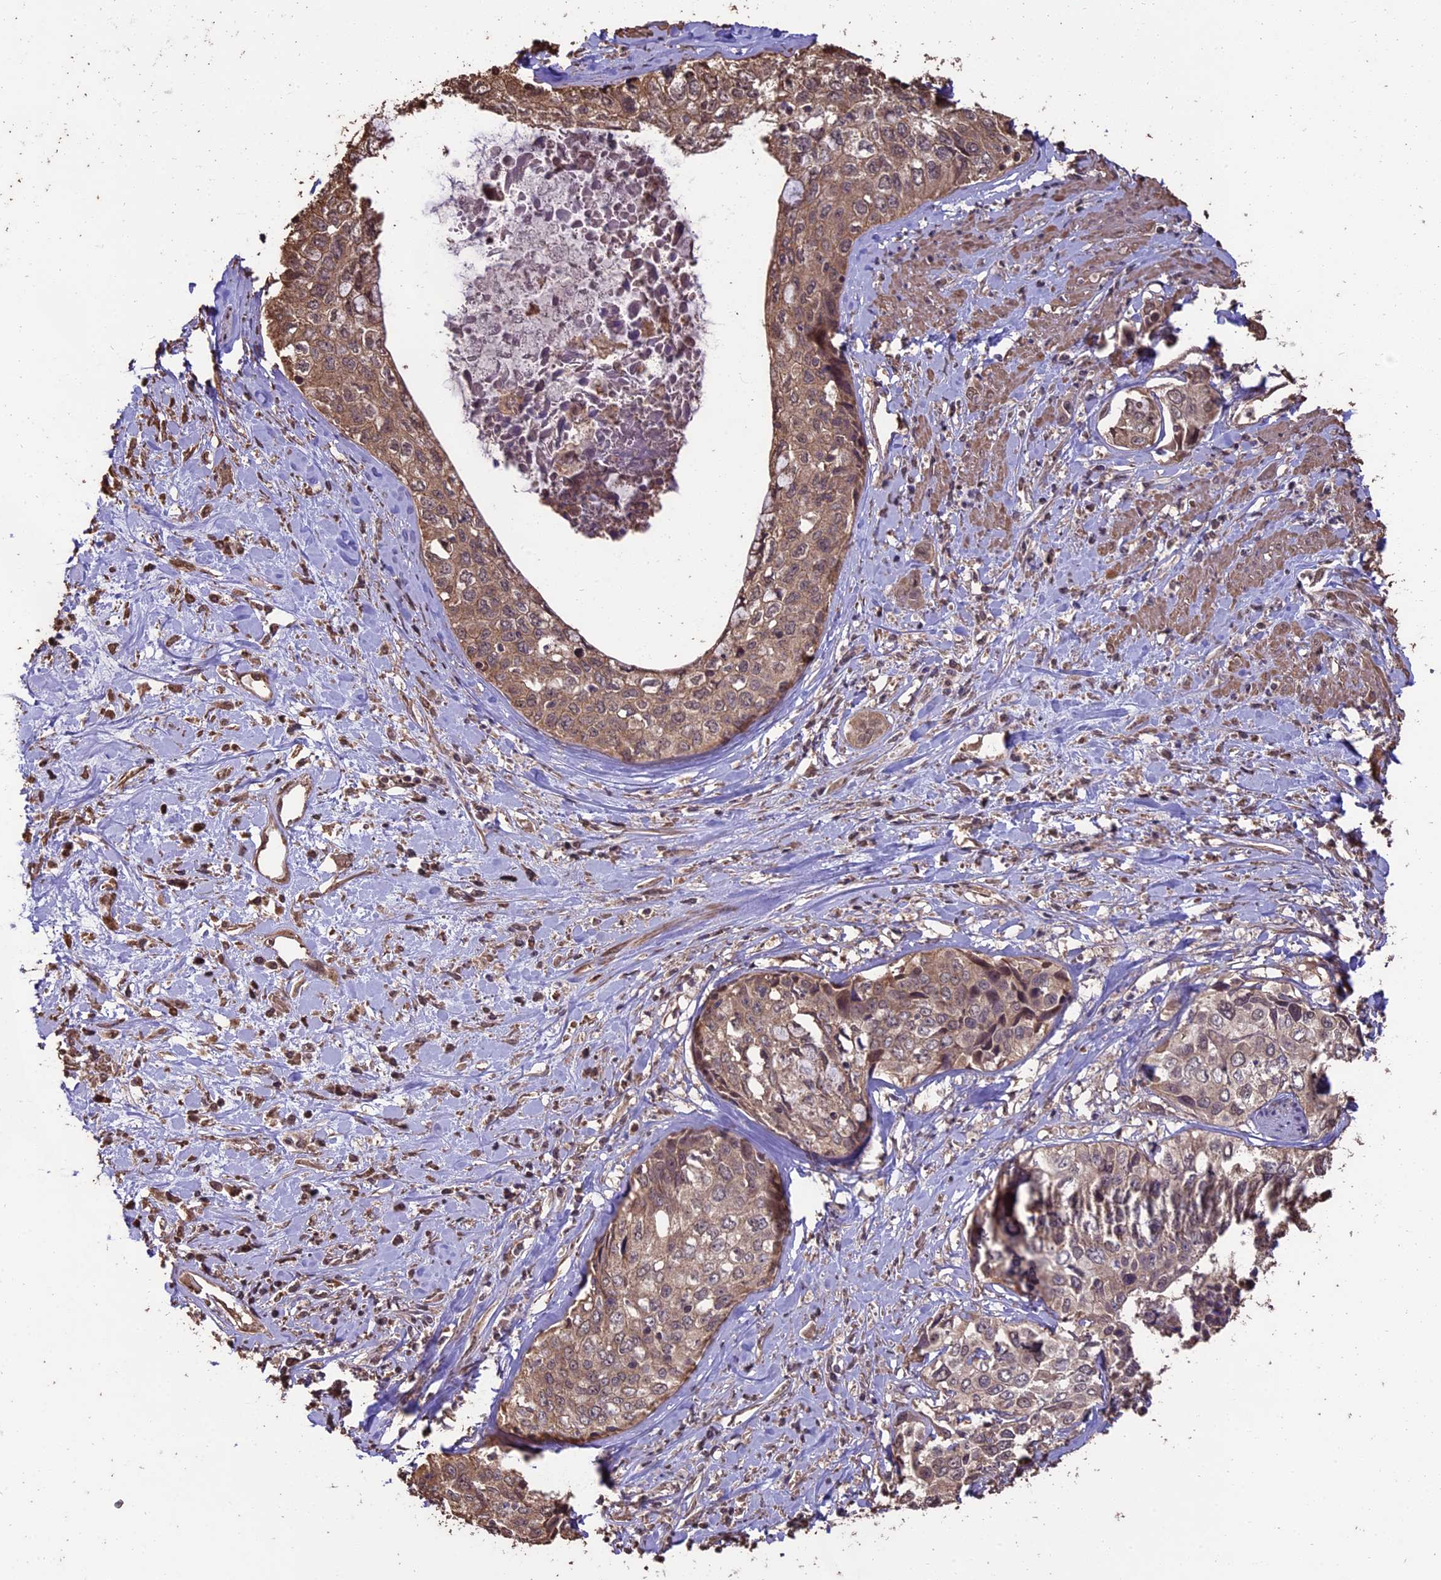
{"staining": {"intensity": "weak", "quantity": ">75%", "location": "cytoplasmic/membranous"}, "tissue": "cervical cancer", "cell_type": "Tumor cells", "image_type": "cancer", "snomed": [{"axis": "morphology", "description": "Squamous cell carcinoma, NOS"}, {"axis": "topography", "description": "Cervix"}], "caption": "Squamous cell carcinoma (cervical) stained with a protein marker exhibits weak staining in tumor cells.", "gene": "PGPEP1L", "patient": {"sex": "female", "age": 31}}